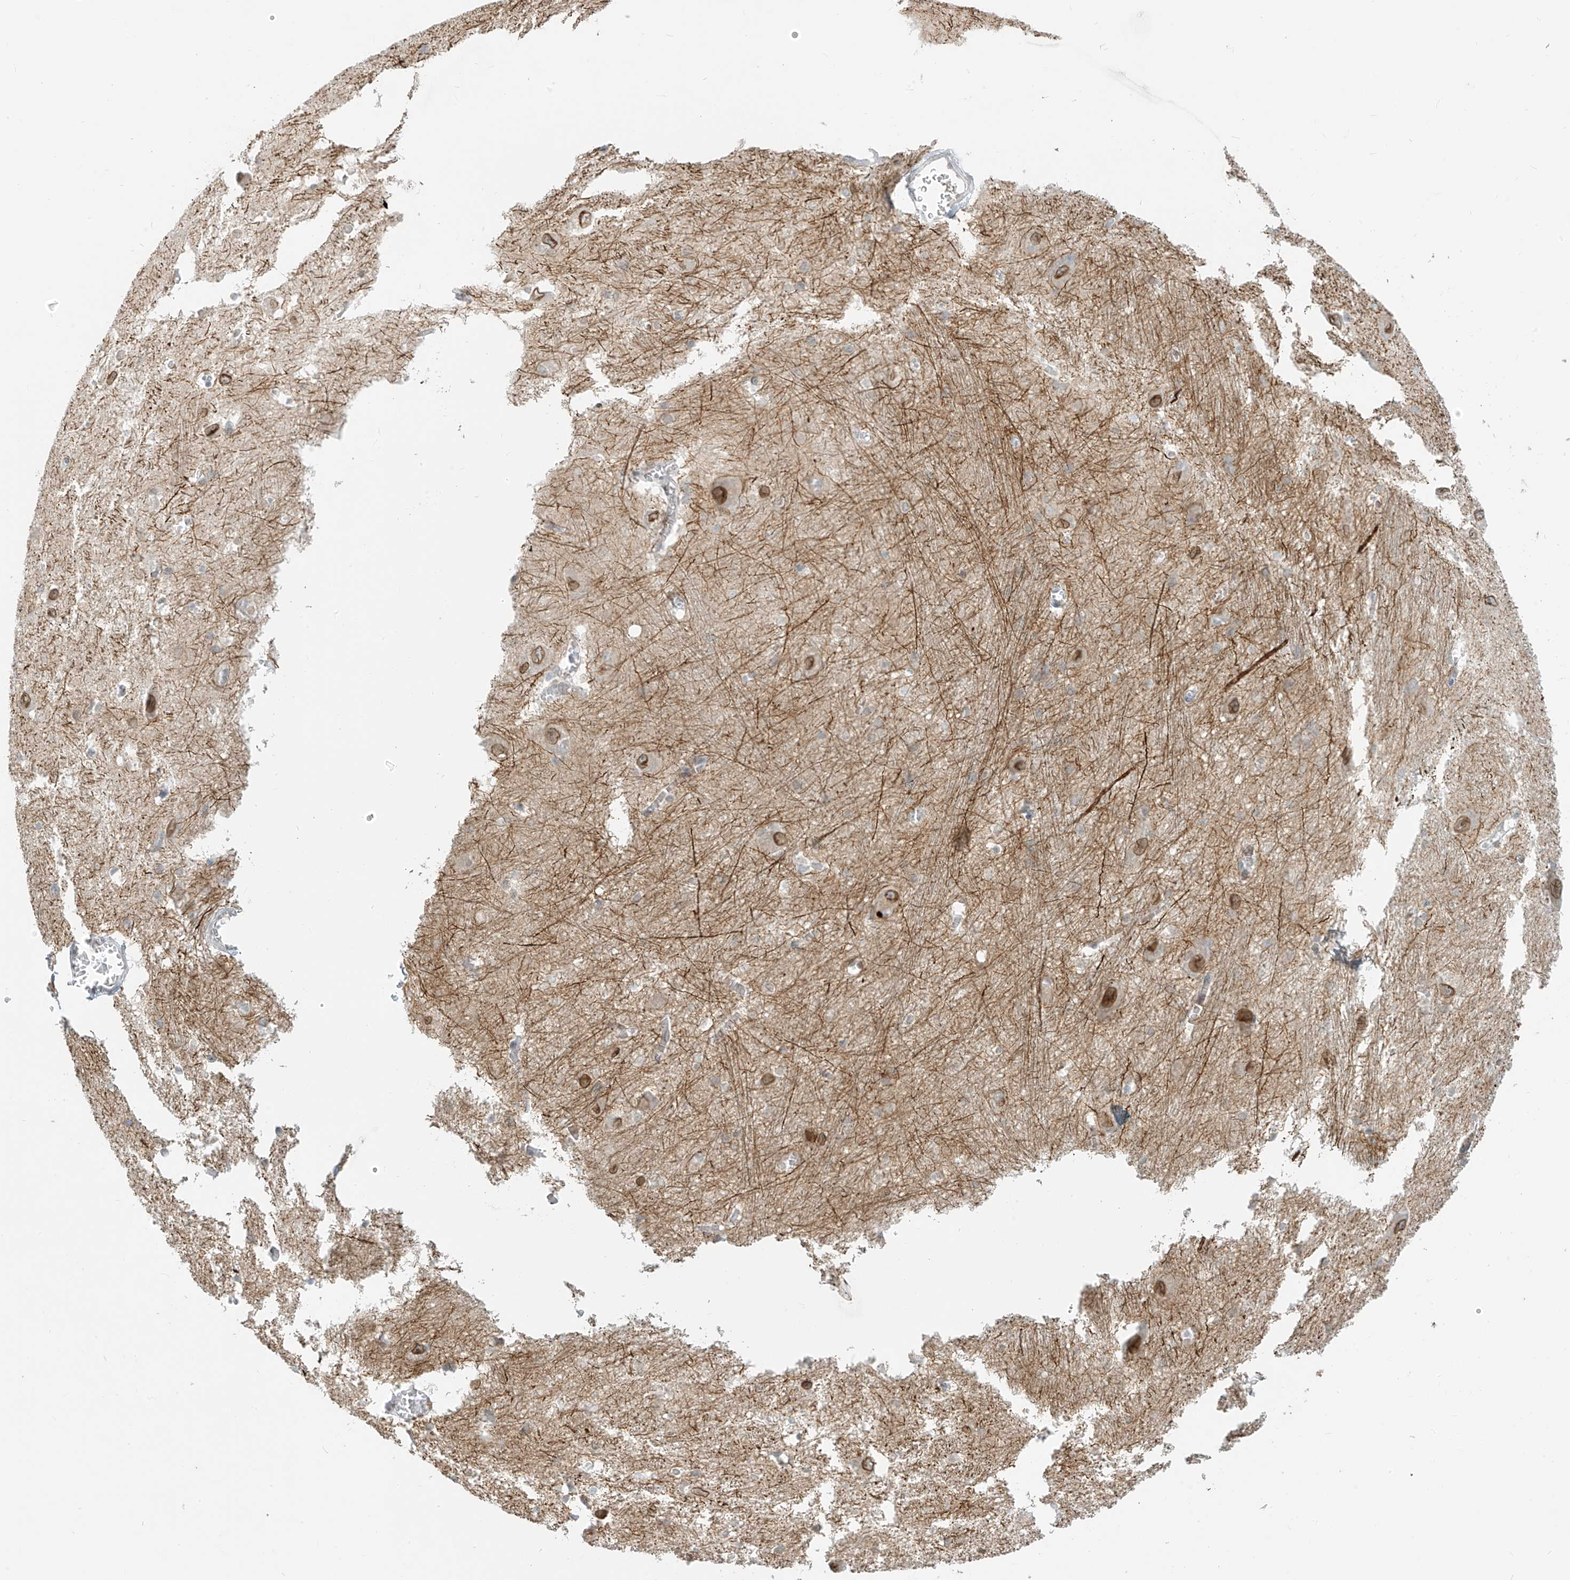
{"staining": {"intensity": "moderate", "quantity": "<25%", "location": "cytoplasmic/membranous,nuclear"}, "tissue": "caudate", "cell_type": "Glial cells", "image_type": "normal", "snomed": [{"axis": "morphology", "description": "Normal tissue, NOS"}, {"axis": "topography", "description": "Lateral ventricle wall"}], "caption": "High-power microscopy captured an immunohistochemistry micrograph of benign caudate, revealing moderate cytoplasmic/membranous,nuclear staining in about <25% of glial cells.", "gene": "OSBPL7", "patient": {"sex": "male", "age": 37}}